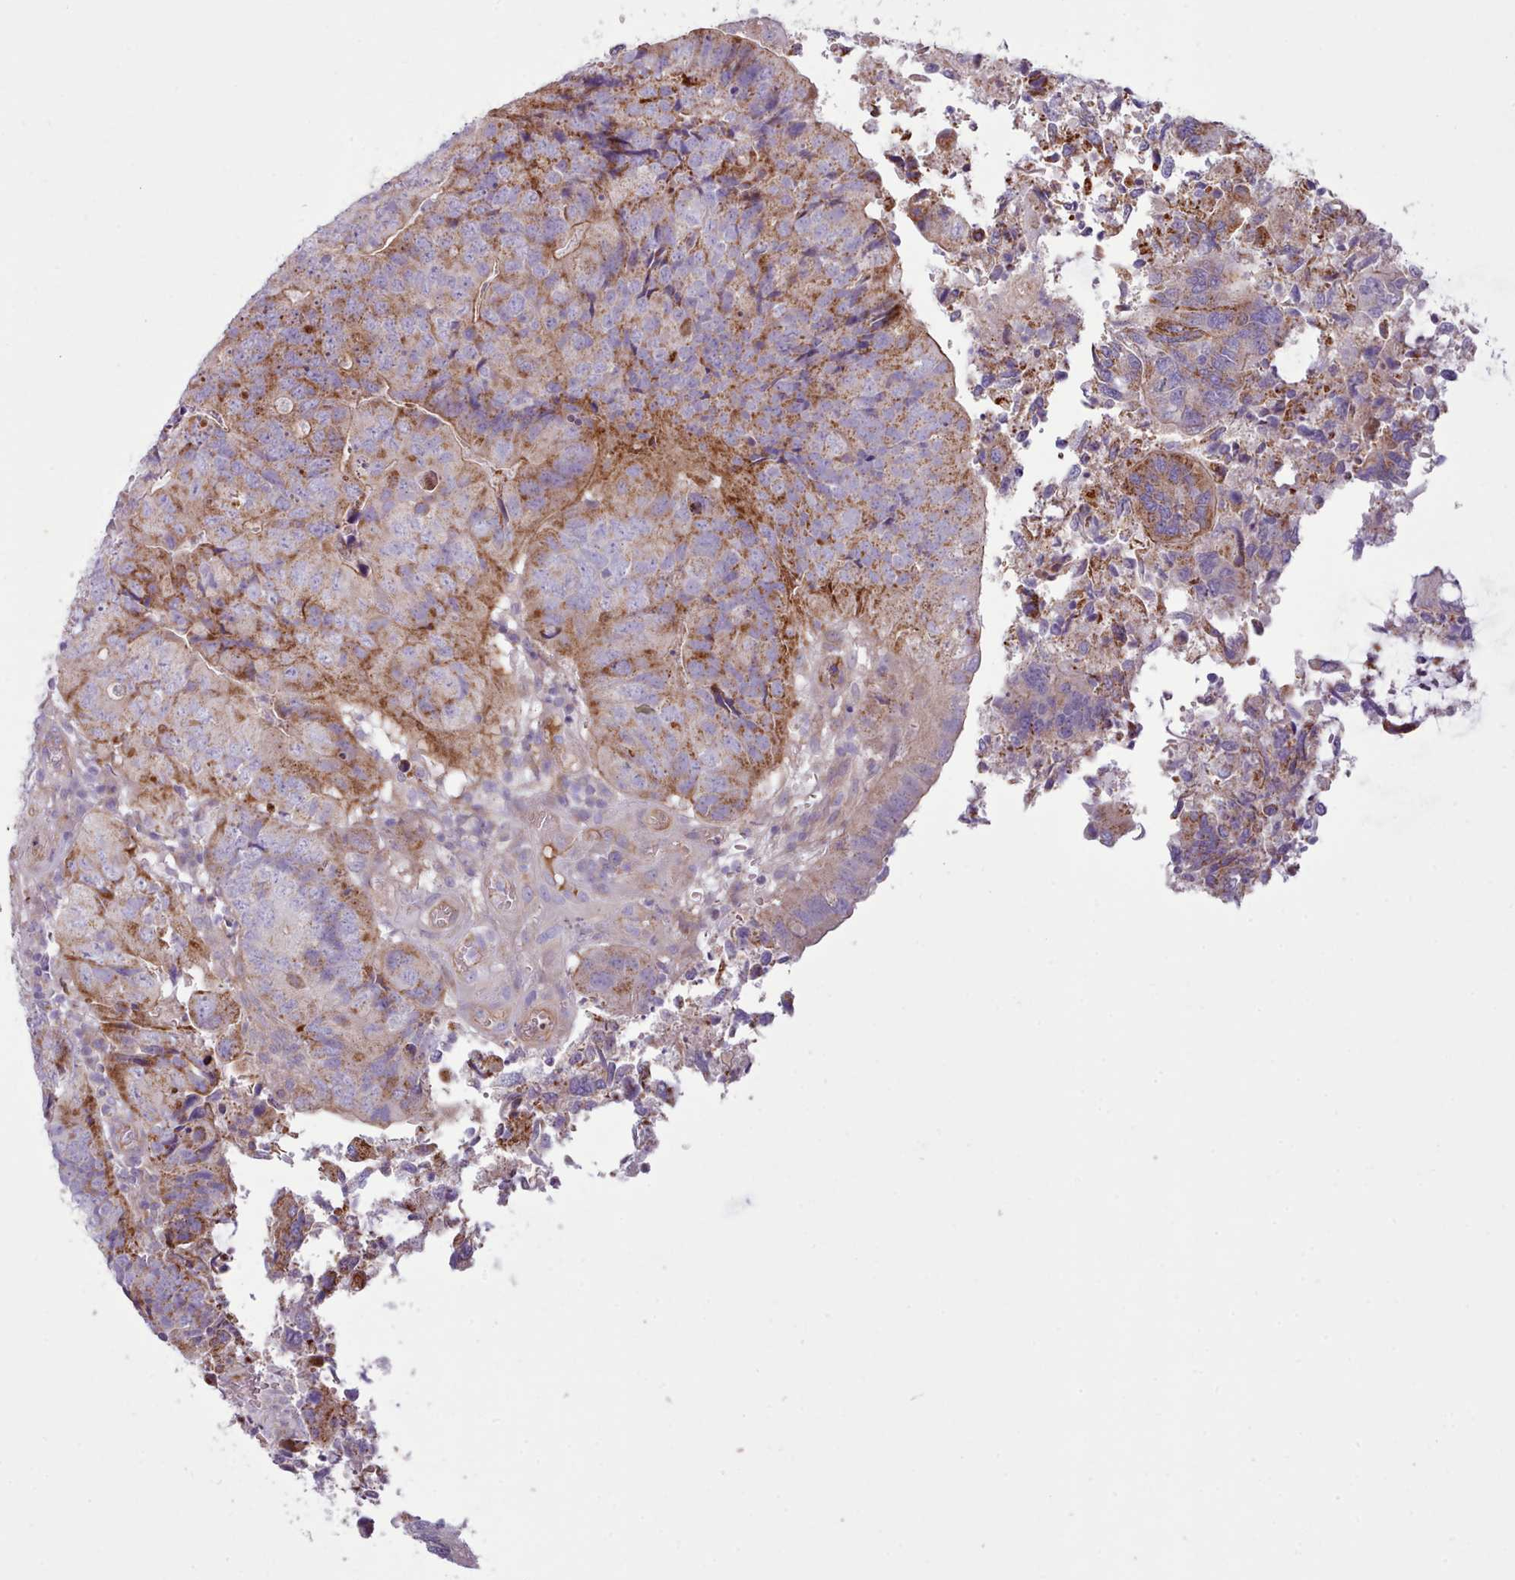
{"staining": {"intensity": "moderate", "quantity": "25%-75%", "location": "cytoplasmic/membranous"}, "tissue": "colorectal cancer", "cell_type": "Tumor cells", "image_type": "cancer", "snomed": [{"axis": "morphology", "description": "Adenocarcinoma, NOS"}, {"axis": "topography", "description": "Colon"}], "caption": "Immunohistochemistry (IHC) (DAB (3,3'-diaminobenzidine)) staining of colorectal cancer (adenocarcinoma) exhibits moderate cytoplasmic/membranous protein expression in approximately 25%-75% of tumor cells.", "gene": "TENT4B", "patient": {"sex": "female", "age": 67}}